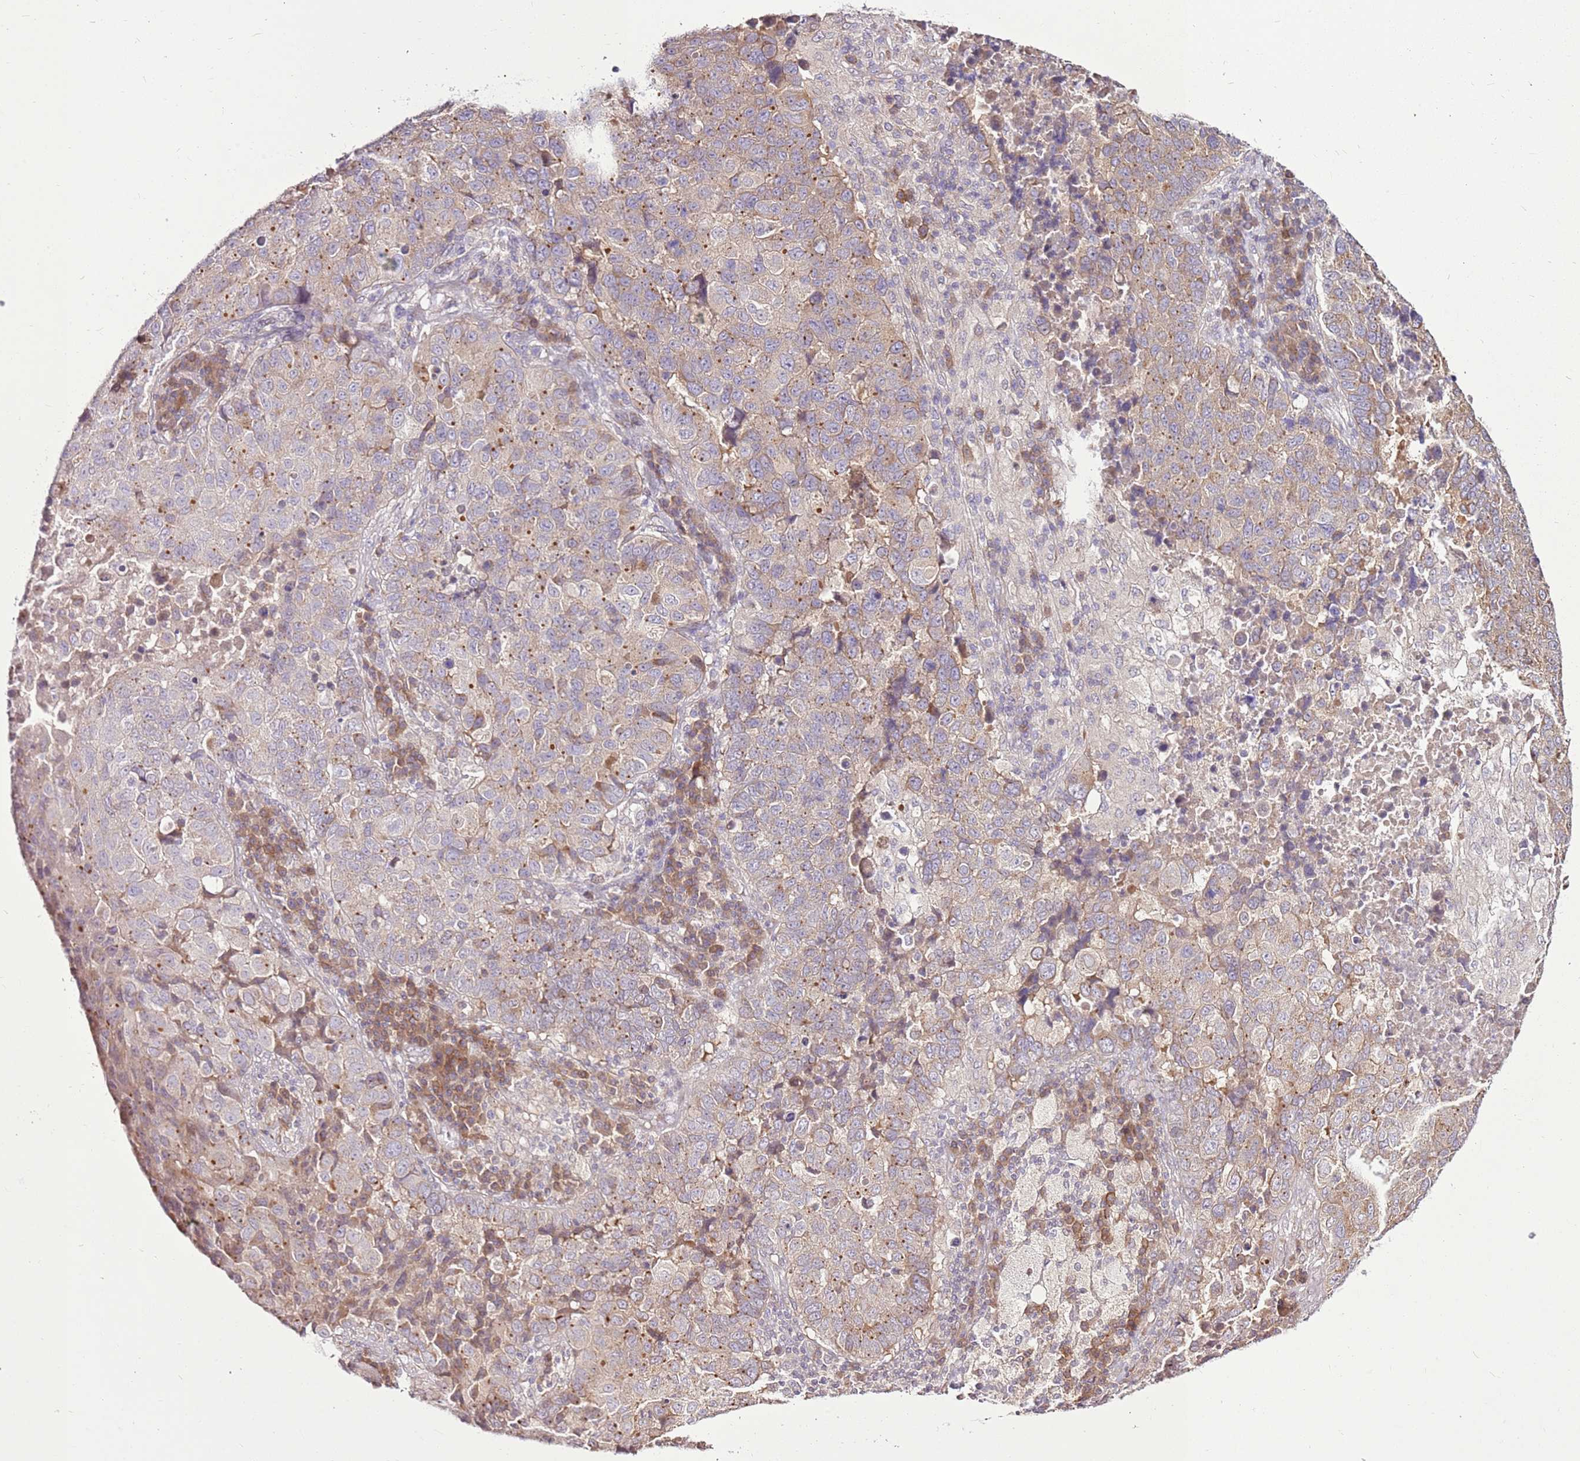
{"staining": {"intensity": "weak", "quantity": ">75%", "location": "cytoplasmic/membranous"}, "tissue": "lung cancer", "cell_type": "Tumor cells", "image_type": "cancer", "snomed": [{"axis": "morphology", "description": "Squamous cell carcinoma, NOS"}, {"axis": "topography", "description": "Lung"}], "caption": "Lung cancer was stained to show a protein in brown. There is low levels of weak cytoplasmic/membranous expression in about >75% of tumor cells.", "gene": "SLC38A5", "patient": {"sex": "male", "age": 73}}